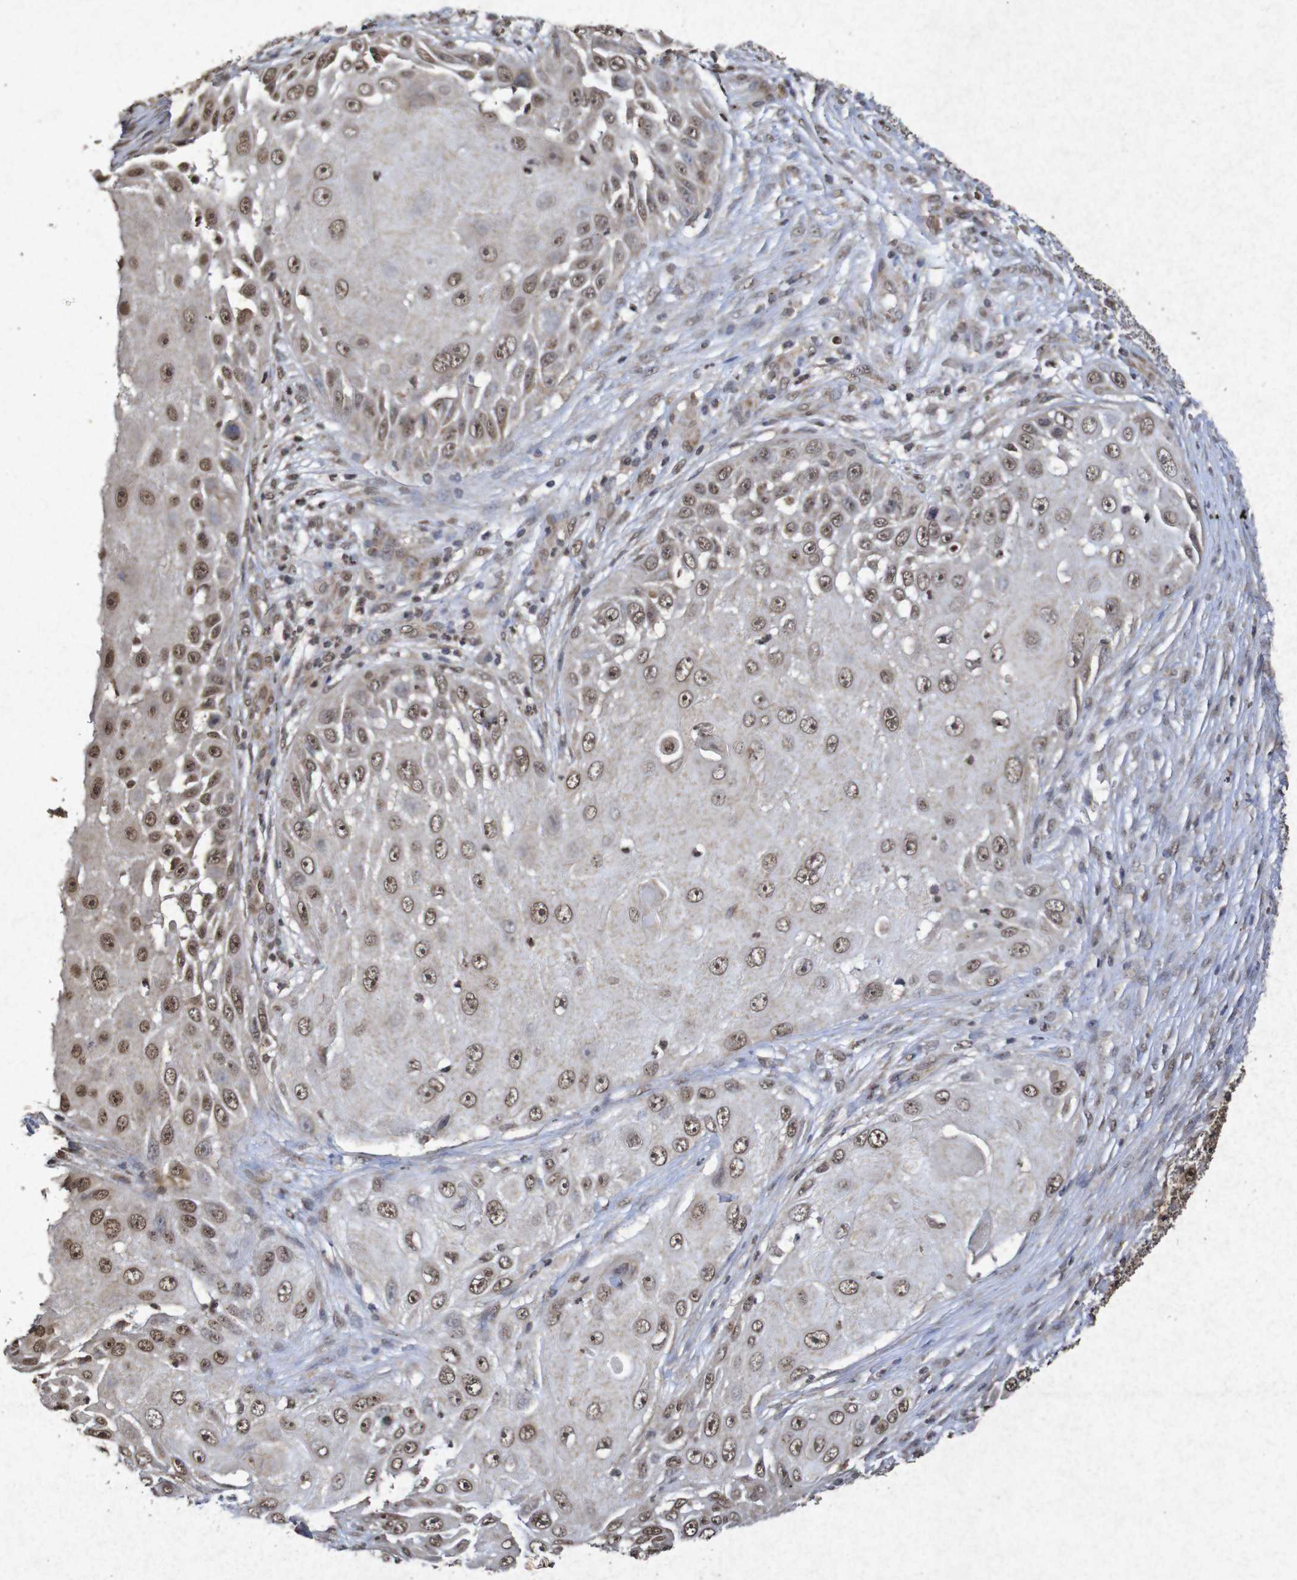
{"staining": {"intensity": "moderate", "quantity": ">75%", "location": "nuclear"}, "tissue": "skin cancer", "cell_type": "Tumor cells", "image_type": "cancer", "snomed": [{"axis": "morphology", "description": "Squamous cell carcinoma, NOS"}, {"axis": "topography", "description": "Skin"}], "caption": "Immunohistochemical staining of skin squamous cell carcinoma displays moderate nuclear protein staining in approximately >75% of tumor cells. (DAB (3,3'-diaminobenzidine) IHC with brightfield microscopy, high magnification).", "gene": "GUCY1A2", "patient": {"sex": "female", "age": 44}}